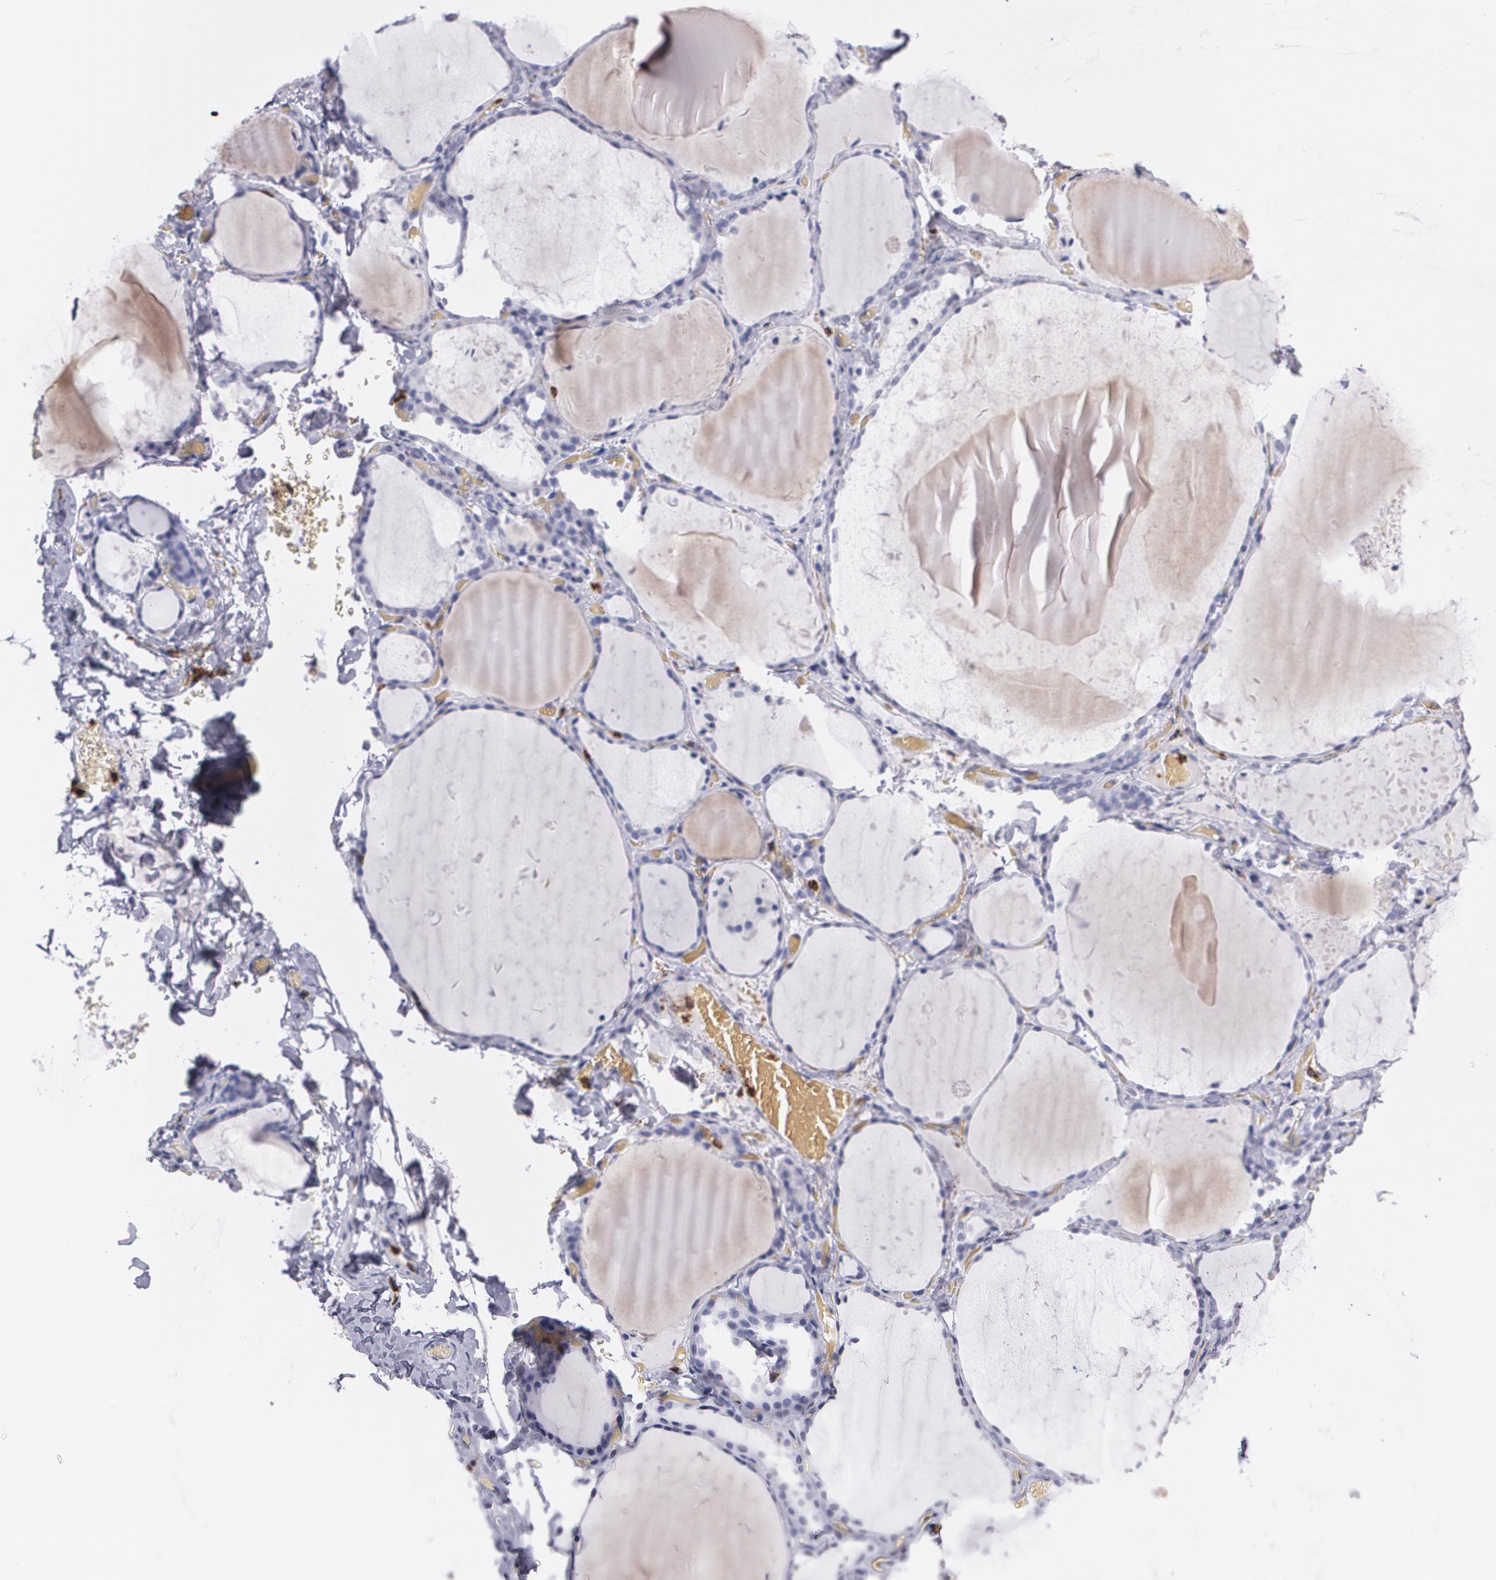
{"staining": {"intensity": "negative", "quantity": "none", "location": "none"}, "tissue": "thyroid gland", "cell_type": "Glandular cells", "image_type": "normal", "snomed": [{"axis": "morphology", "description": "Normal tissue, NOS"}, {"axis": "topography", "description": "Thyroid gland"}], "caption": "IHC of unremarkable human thyroid gland displays no positivity in glandular cells.", "gene": "PTPRC", "patient": {"sex": "female", "age": 22}}